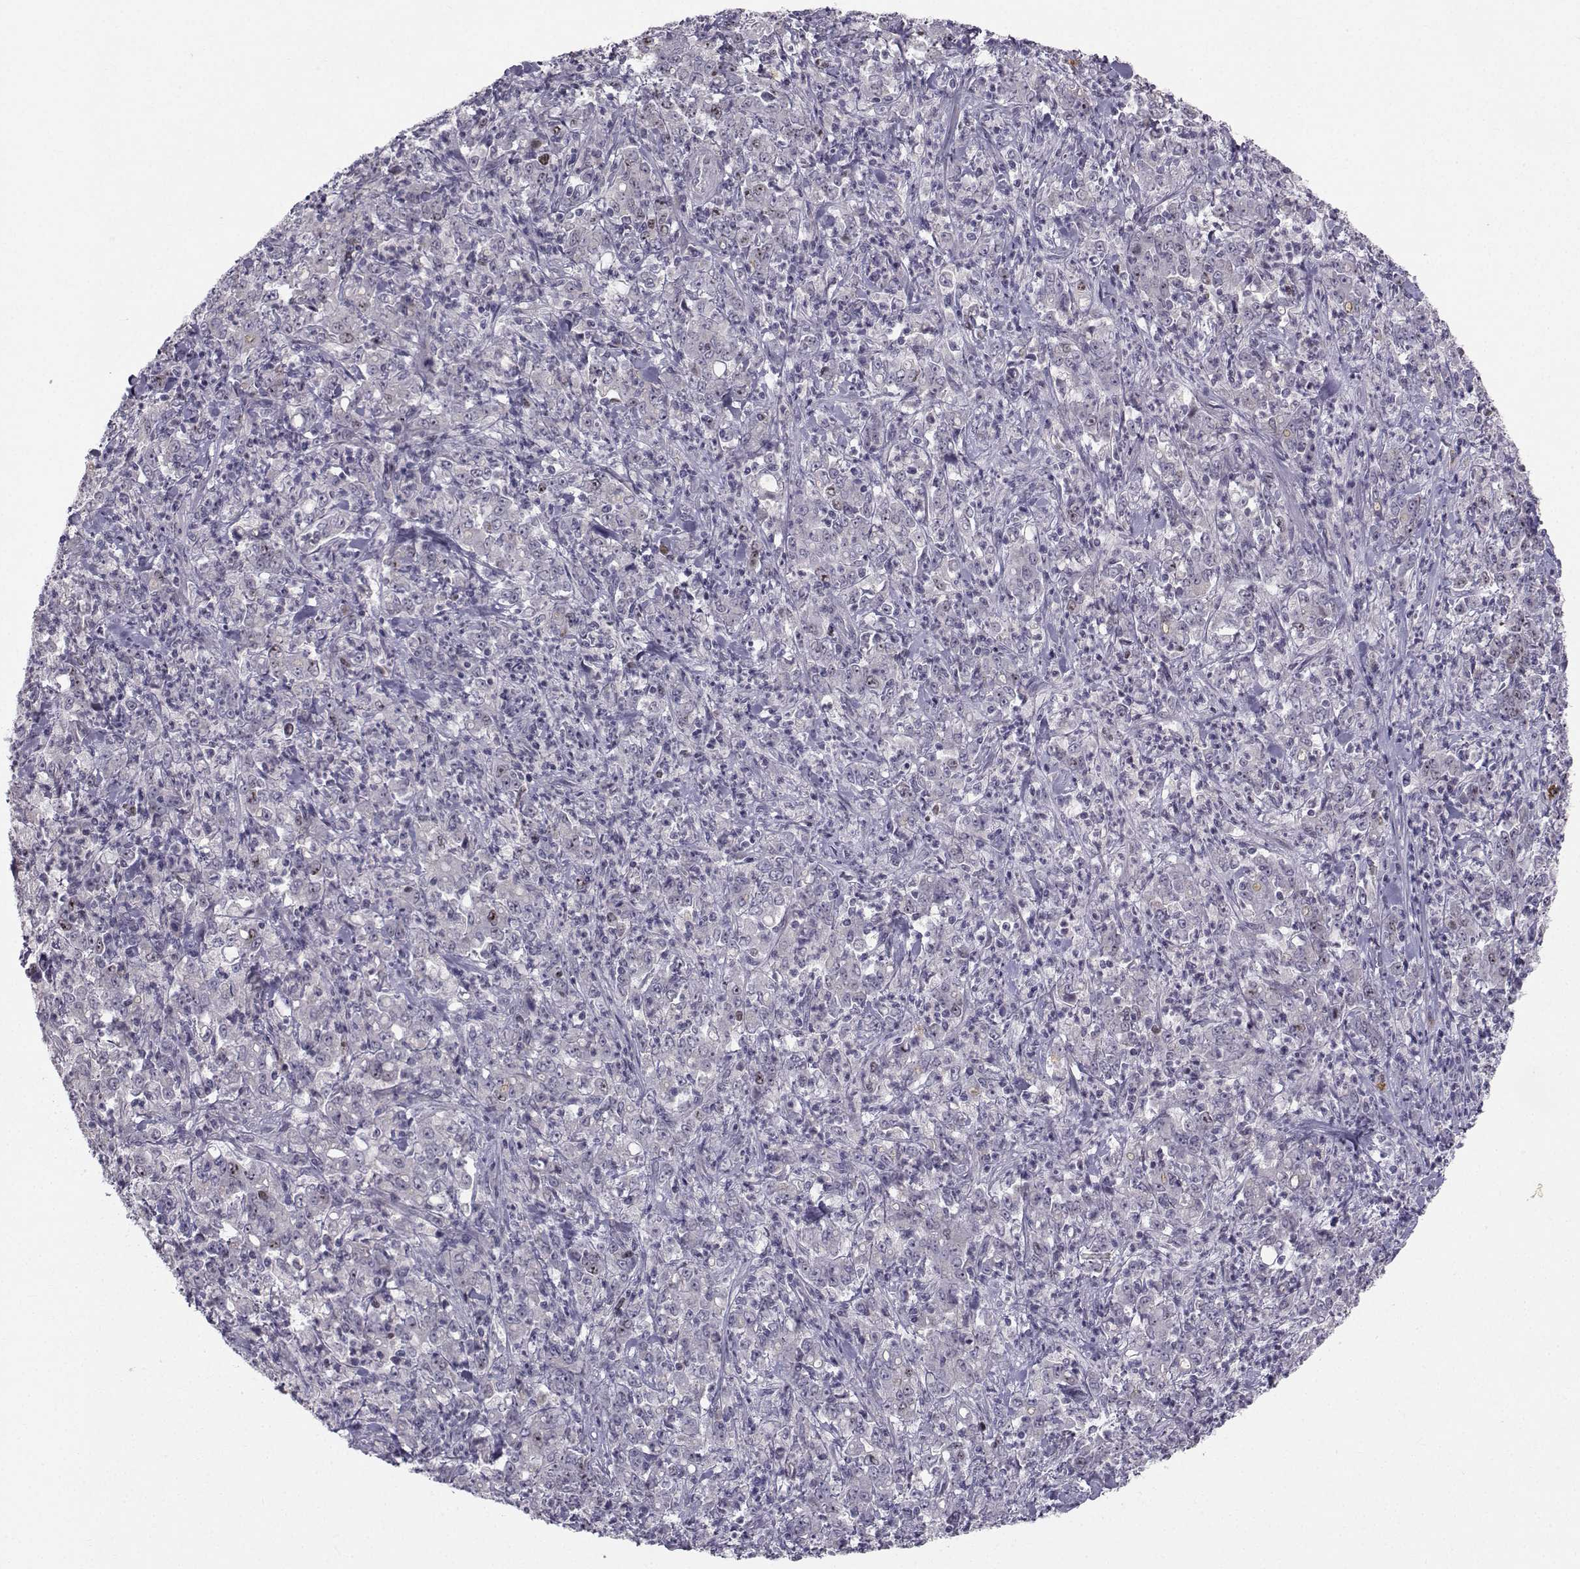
{"staining": {"intensity": "weak", "quantity": "<25%", "location": "nuclear"}, "tissue": "stomach cancer", "cell_type": "Tumor cells", "image_type": "cancer", "snomed": [{"axis": "morphology", "description": "Adenocarcinoma, NOS"}, {"axis": "topography", "description": "Stomach, lower"}], "caption": "Tumor cells are negative for protein expression in human adenocarcinoma (stomach).", "gene": "LRP8", "patient": {"sex": "female", "age": 71}}